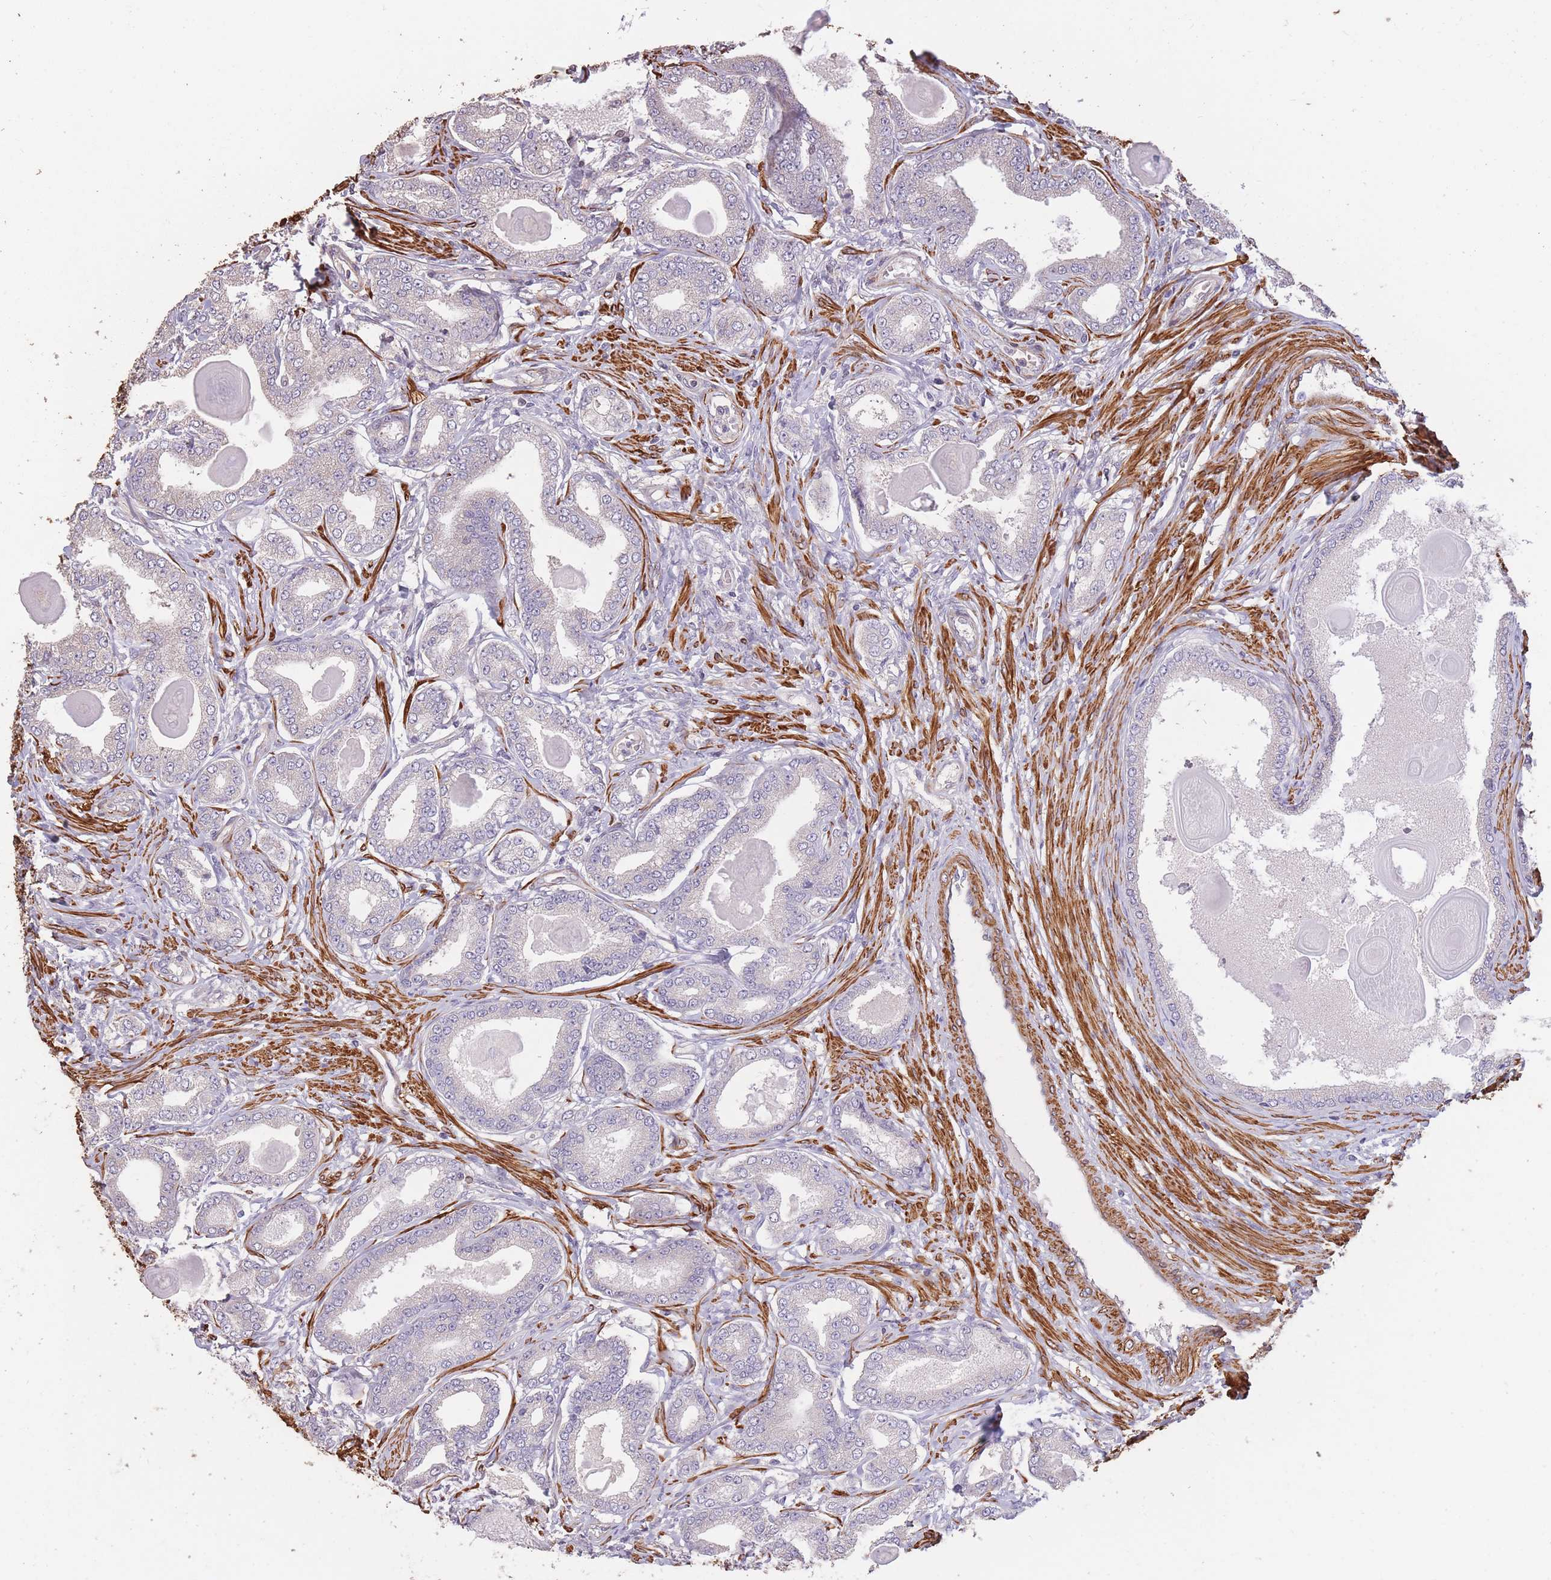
{"staining": {"intensity": "negative", "quantity": "none", "location": "none"}, "tissue": "prostate cancer", "cell_type": "Tumor cells", "image_type": "cancer", "snomed": [{"axis": "morphology", "description": "Adenocarcinoma, High grade"}, {"axis": "topography", "description": "Prostate"}], "caption": "IHC of prostate cancer shows no staining in tumor cells. (IHC, brightfield microscopy, high magnification).", "gene": "NLRC4", "patient": {"sex": "male", "age": 69}}